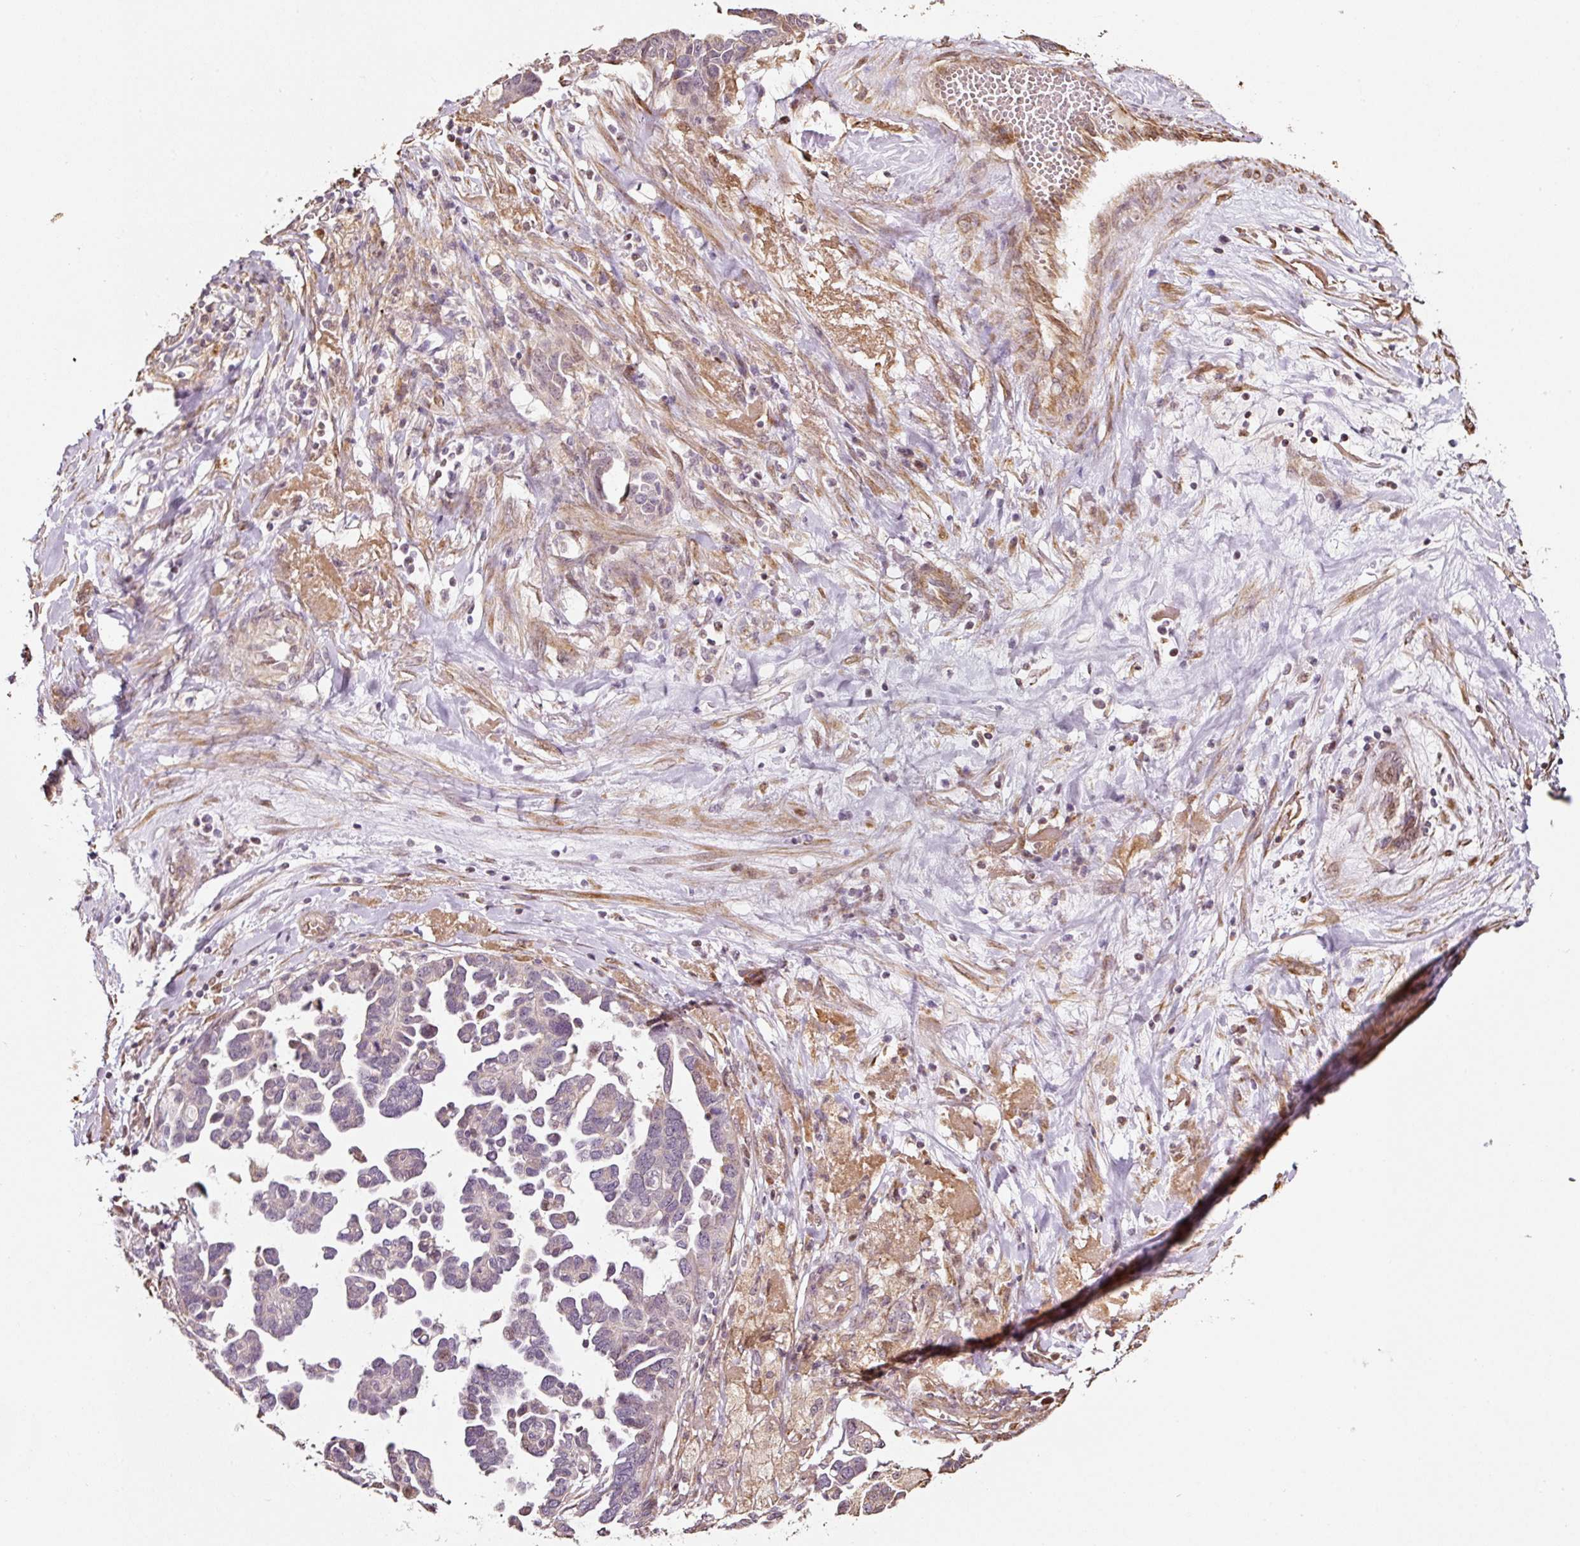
{"staining": {"intensity": "negative", "quantity": "none", "location": "none"}, "tissue": "ovarian cancer", "cell_type": "Tumor cells", "image_type": "cancer", "snomed": [{"axis": "morphology", "description": "Cystadenocarcinoma, serous, NOS"}, {"axis": "topography", "description": "Ovary"}], "caption": "A histopathology image of human ovarian serous cystadenocarcinoma is negative for staining in tumor cells.", "gene": "ETF1", "patient": {"sex": "female", "age": 54}}